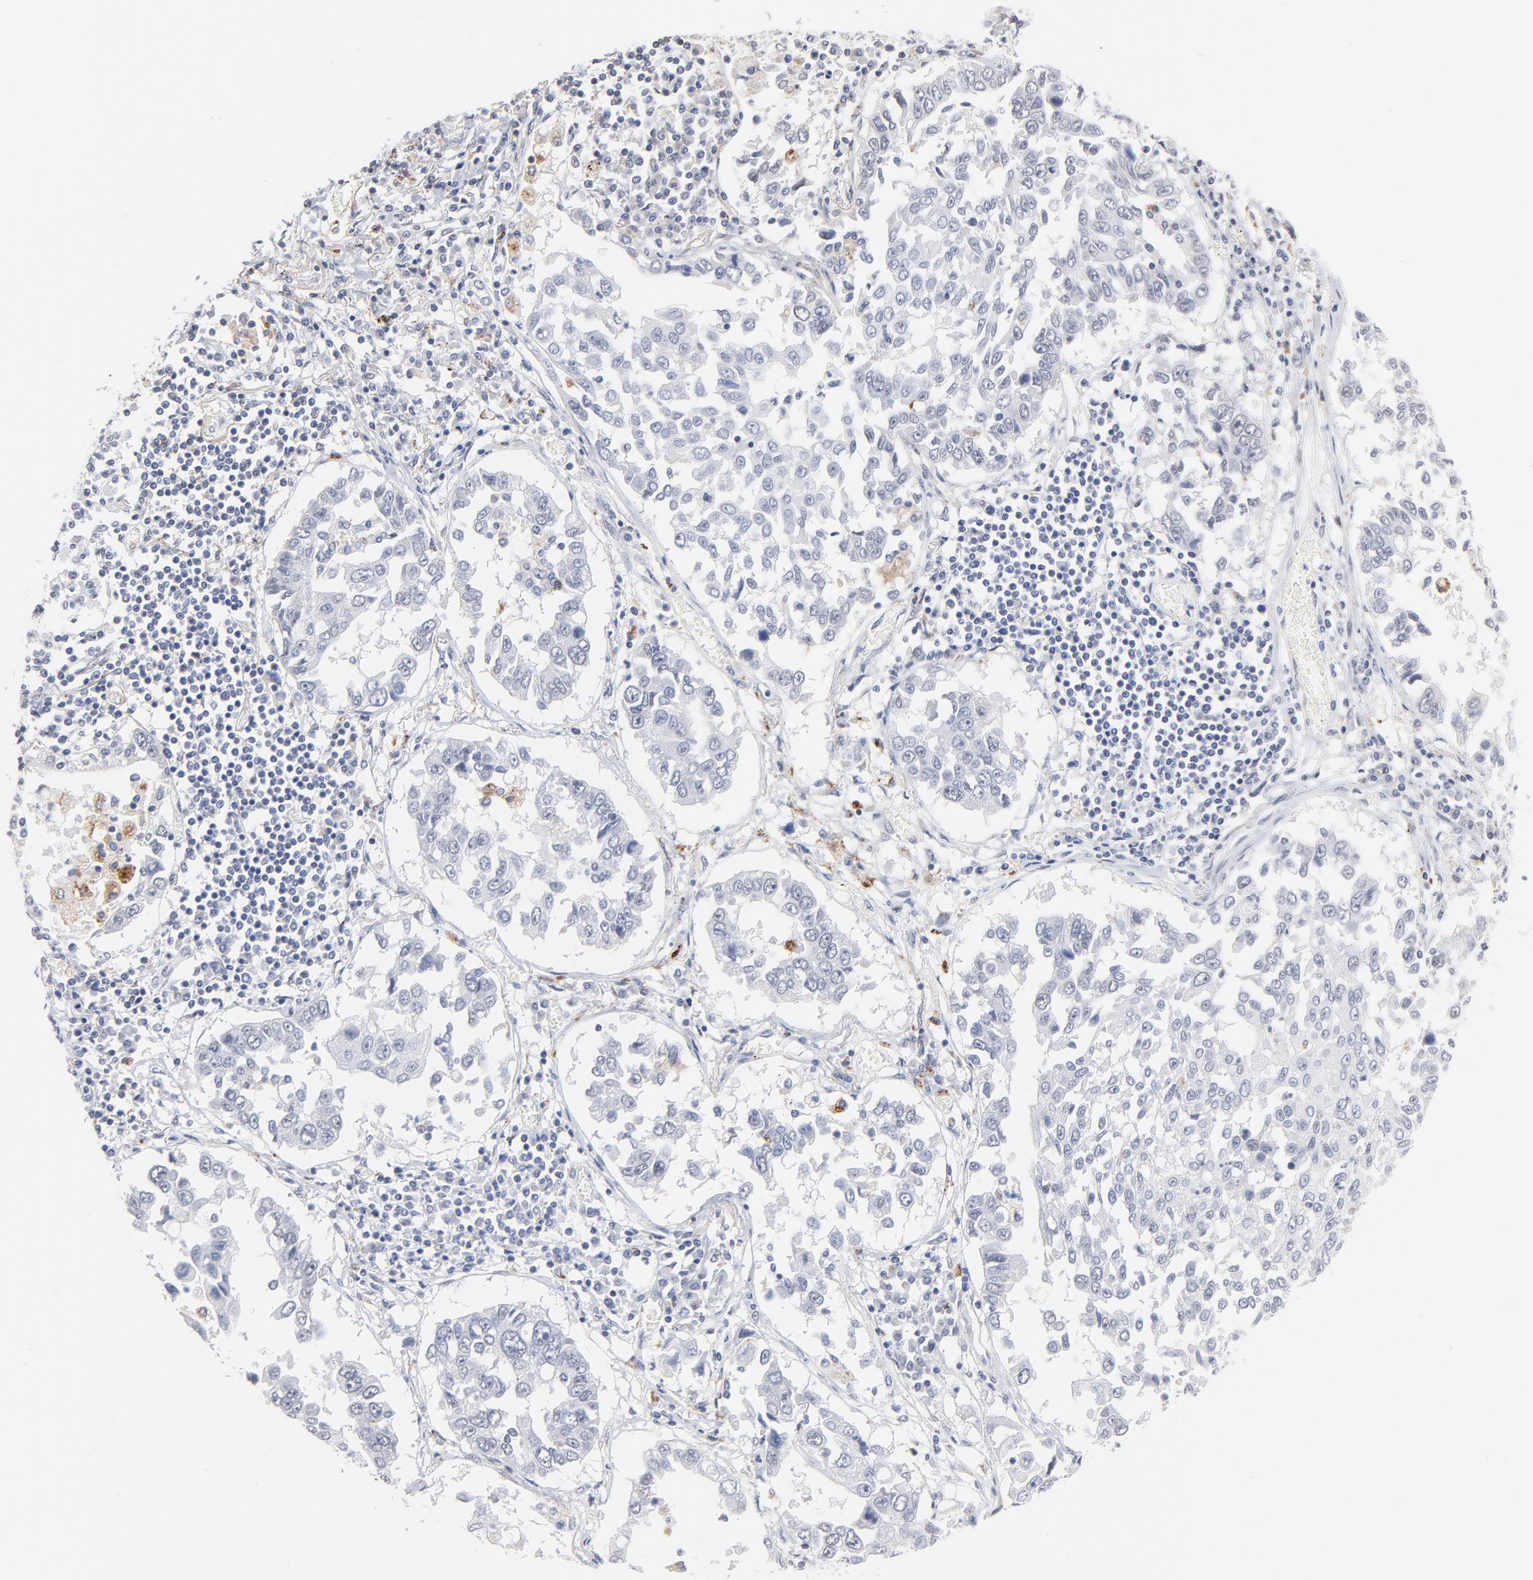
{"staining": {"intensity": "negative", "quantity": "none", "location": "none"}, "tissue": "lung cancer", "cell_type": "Tumor cells", "image_type": "cancer", "snomed": [{"axis": "morphology", "description": "Squamous cell carcinoma, NOS"}, {"axis": "topography", "description": "Lung"}], "caption": "The immunohistochemistry photomicrograph has no significant staining in tumor cells of lung cancer tissue.", "gene": "LTBP2", "patient": {"sex": "male", "age": 71}}